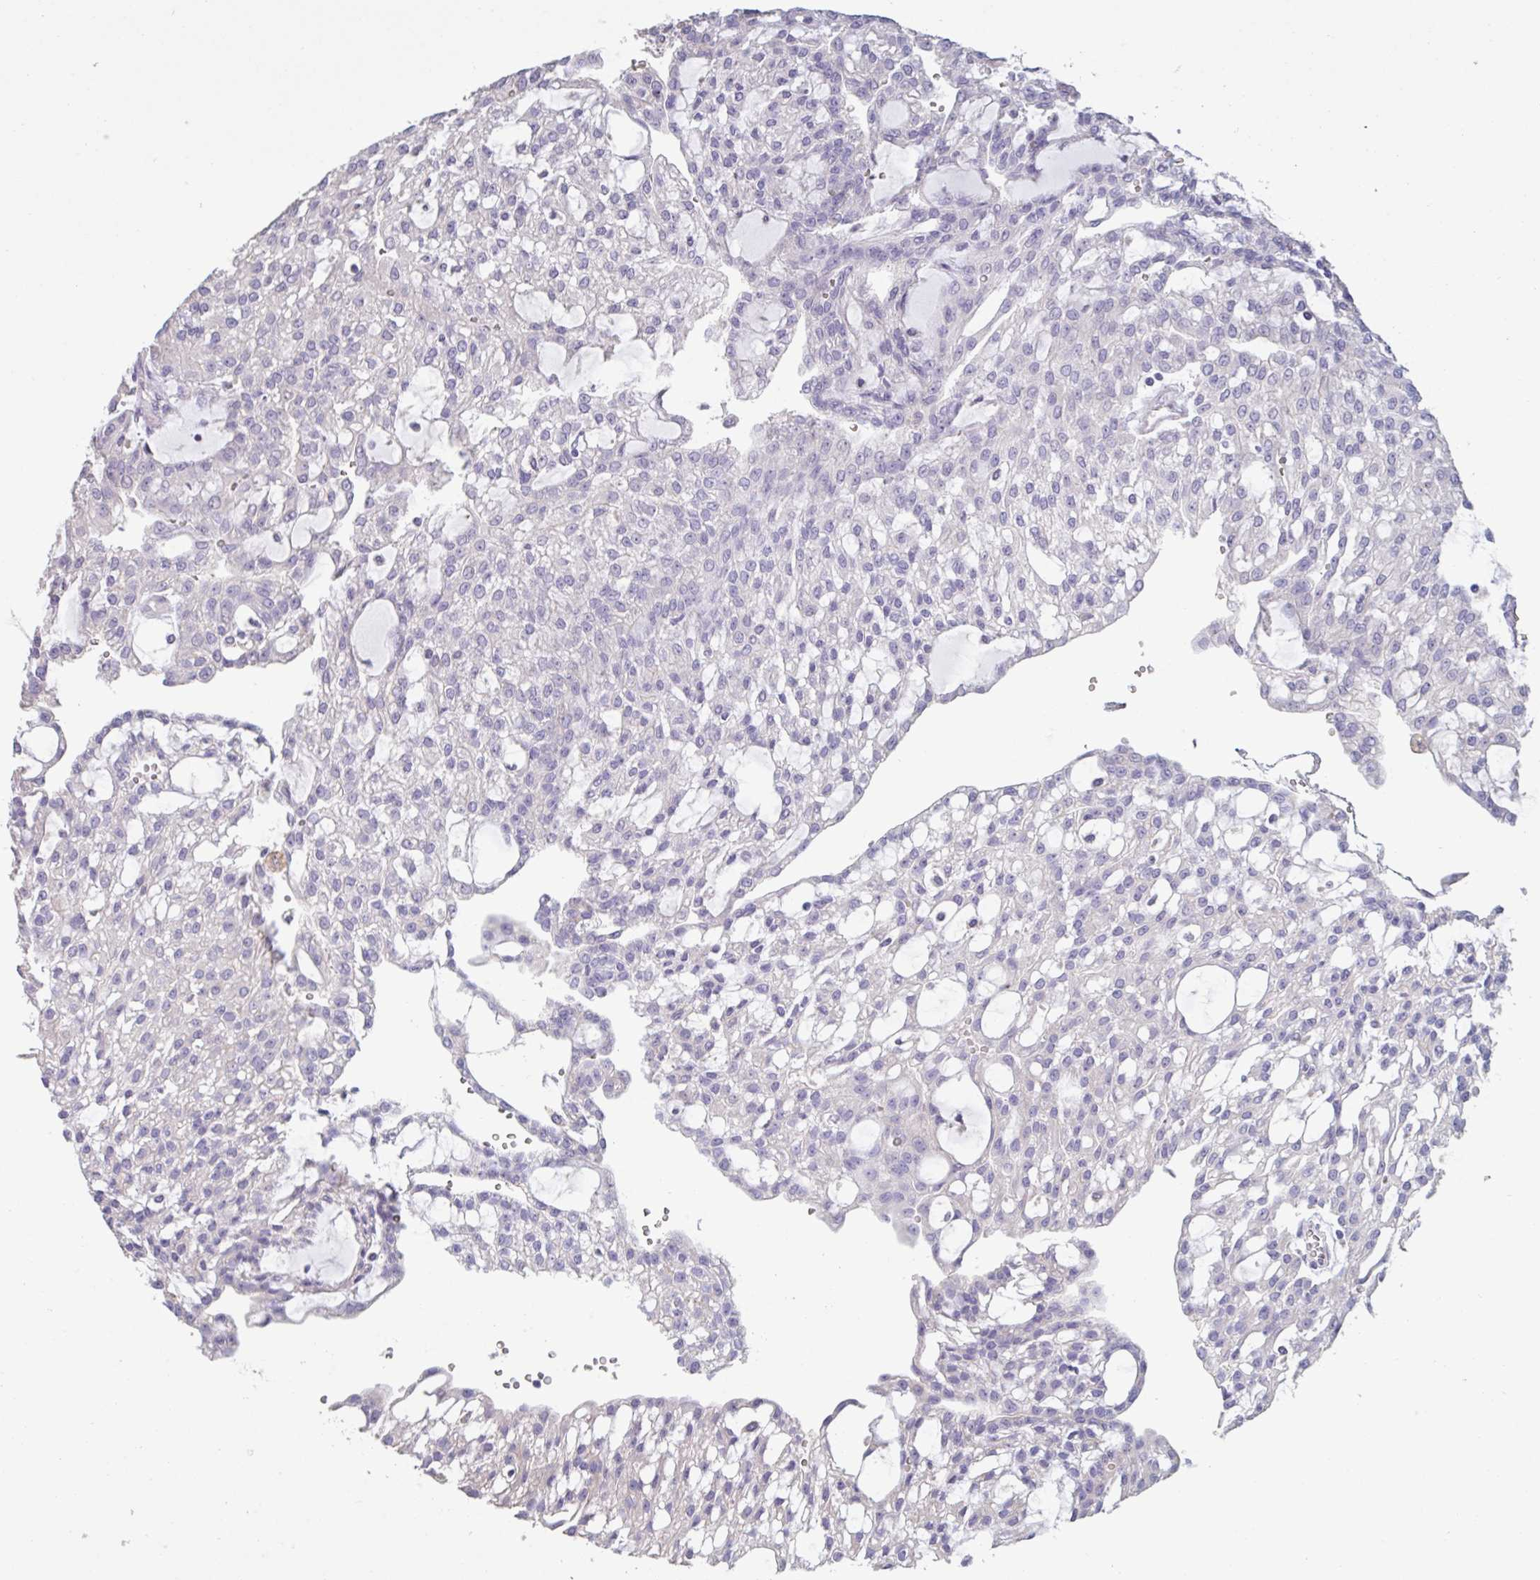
{"staining": {"intensity": "negative", "quantity": "none", "location": "none"}, "tissue": "renal cancer", "cell_type": "Tumor cells", "image_type": "cancer", "snomed": [{"axis": "morphology", "description": "Adenocarcinoma, NOS"}, {"axis": "topography", "description": "Kidney"}], "caption": "This is an immunohistochemistry histopathology image of human renal cancer. There is no expression in tumor cells.", "gene": "CHMP5", "patient": {"sex": "male", "age": 63}}